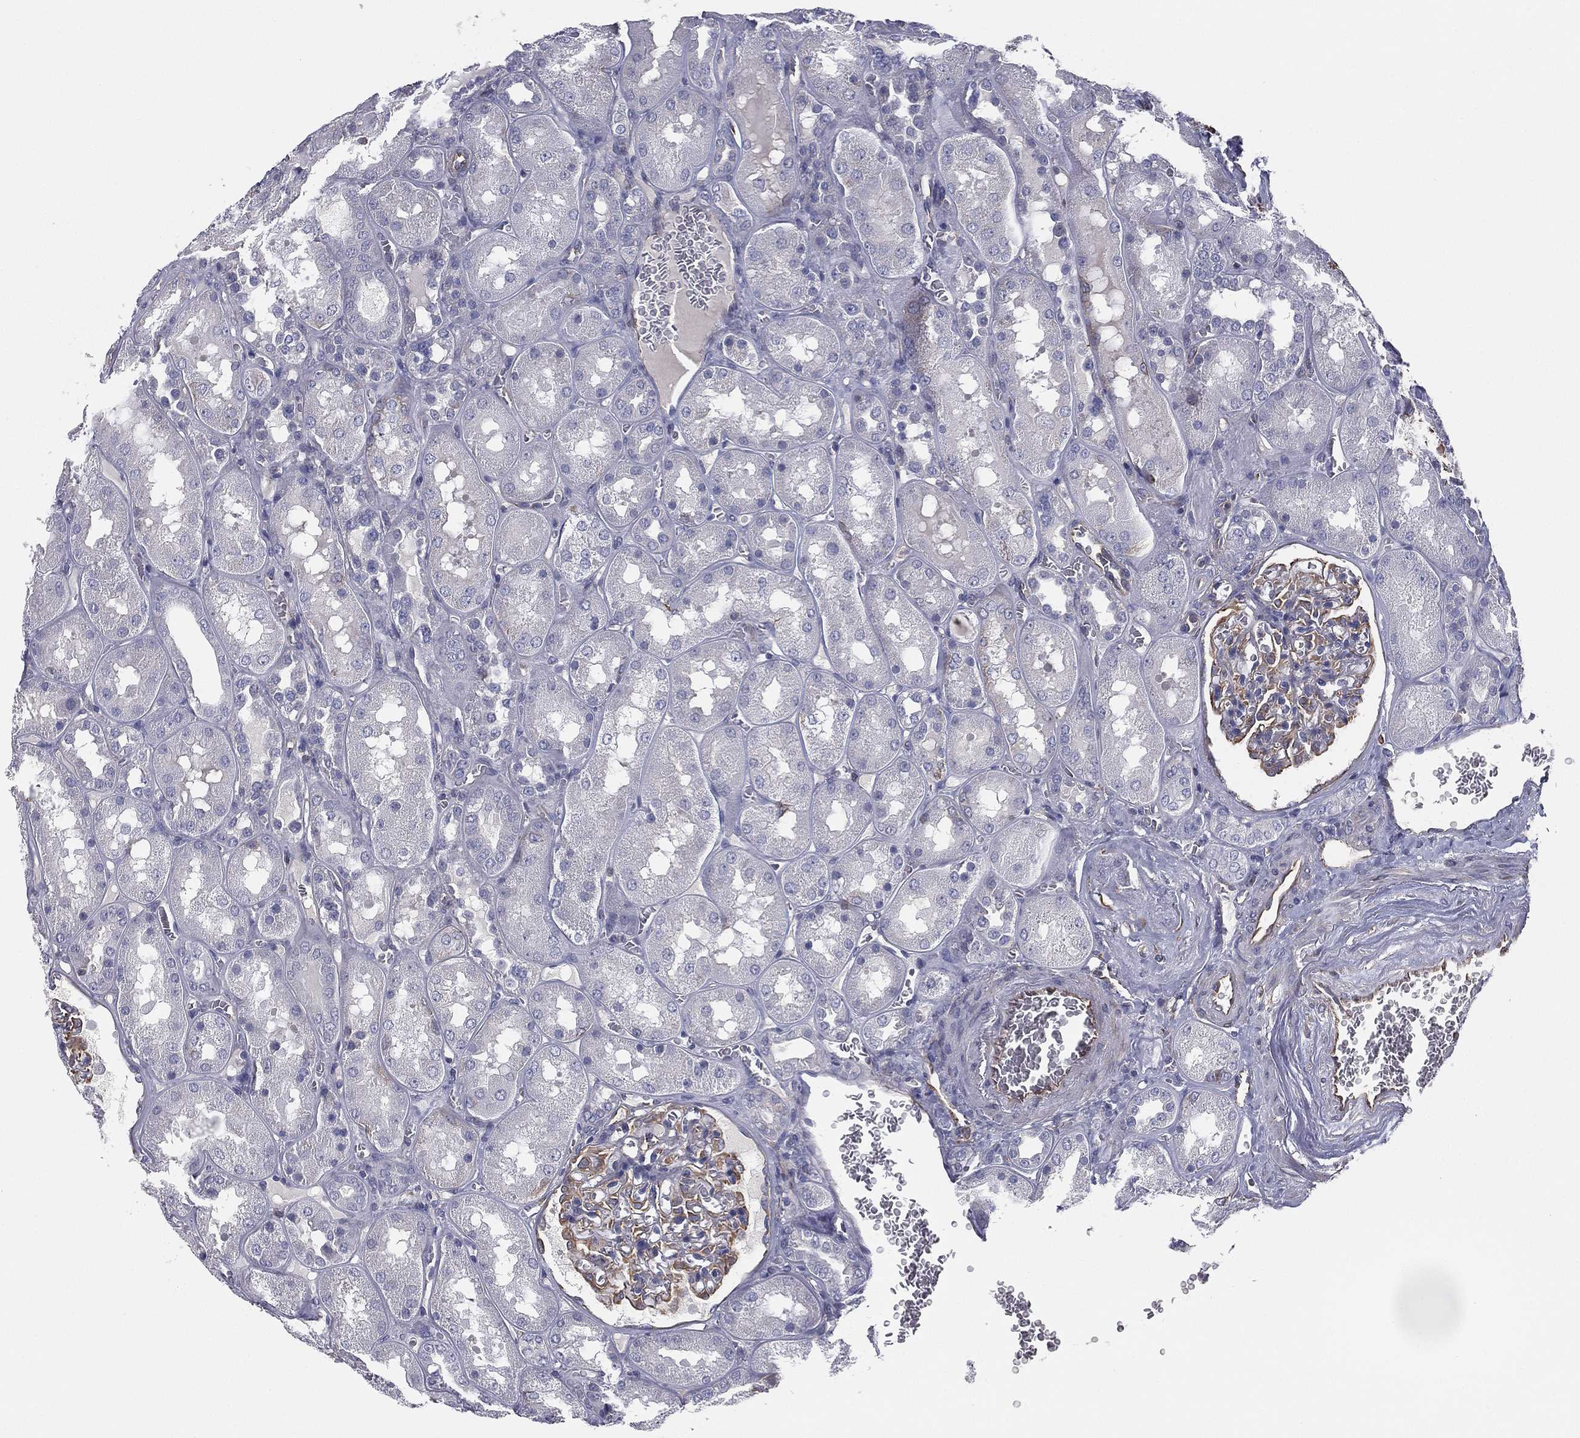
{"staining": {"intensity": "moderate", "quantity": "25%-75%", "location": "cytoplasmic/membranous"}, "tissue": "kidney", "cell_type": "Cells in glomeruli", "image_type": "normal", "snomed": [{"axis": "morphology", "description": "Normal tissue, NOS"}, {"axis": "topography", "description": "Kidney"}], "caption": "This micrograph shows immunohistochemistry staining of benign human kidney, with medium moderate cytoplasmic/membranous expression in about 25%-75% of cells in glomeruli.", "gene": "SCUBE1", "patient": {"sex": "male", "age": 73}}